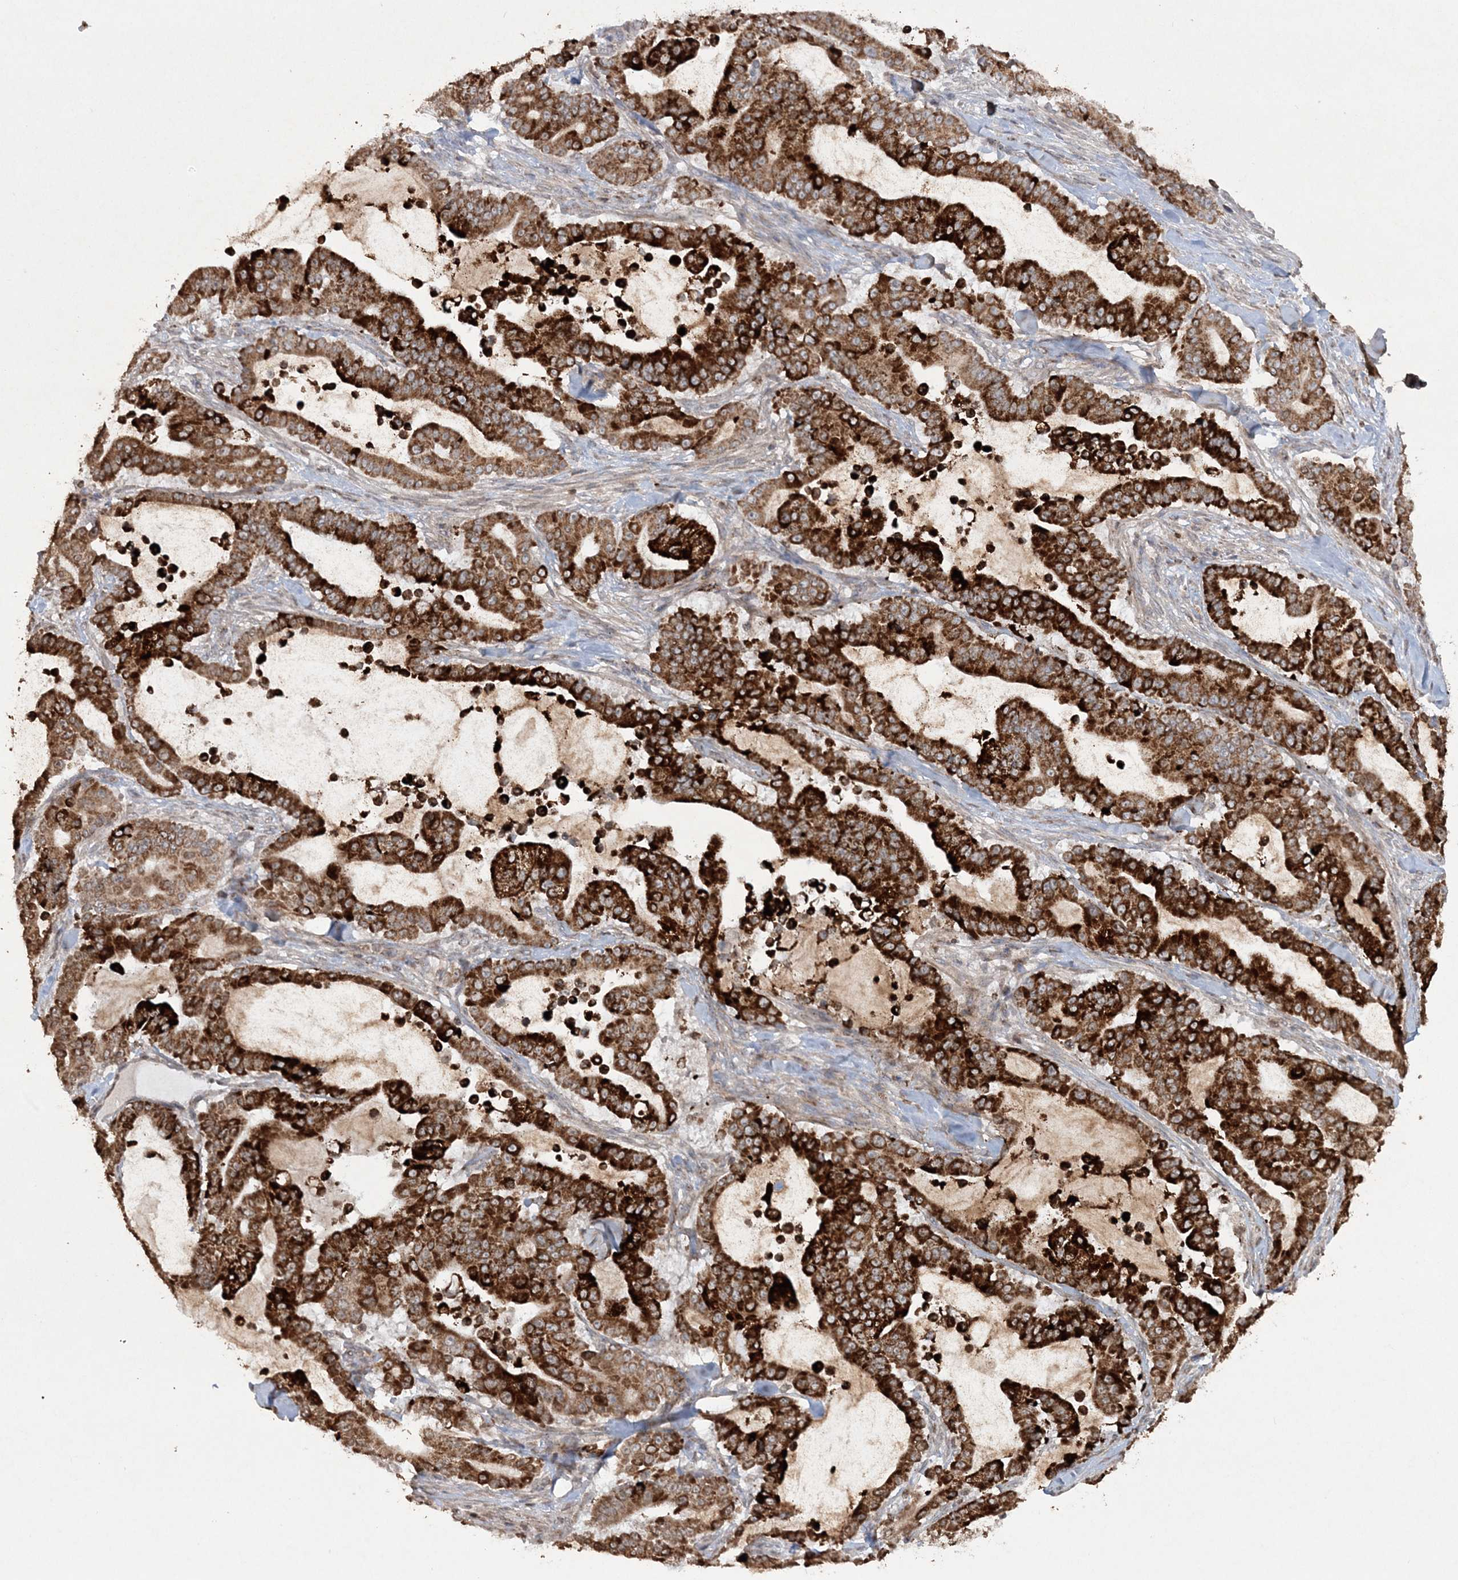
{"staining": {"intensity": "strong", "quantity": ">75%", "location": "cytoplasmic/membranous"}, "tissue": "pancreatic cancer", "cell_type": "Tumor cells", "image_type": "cancer", "snomed": [{"axis": "morphology", "description": "Adenocarcinoma, NOS"}, {"axis": "topography", "description": "Pancreas"}], "caption": "Immunohistochemical staining of human adenocarcinoma (pancreatic) shows strong cytoplasmic/membranous protein staining in about >75% of tumor cells.", "gene": "TTC7A", "patient": {"sex": "male", "age": 63}}